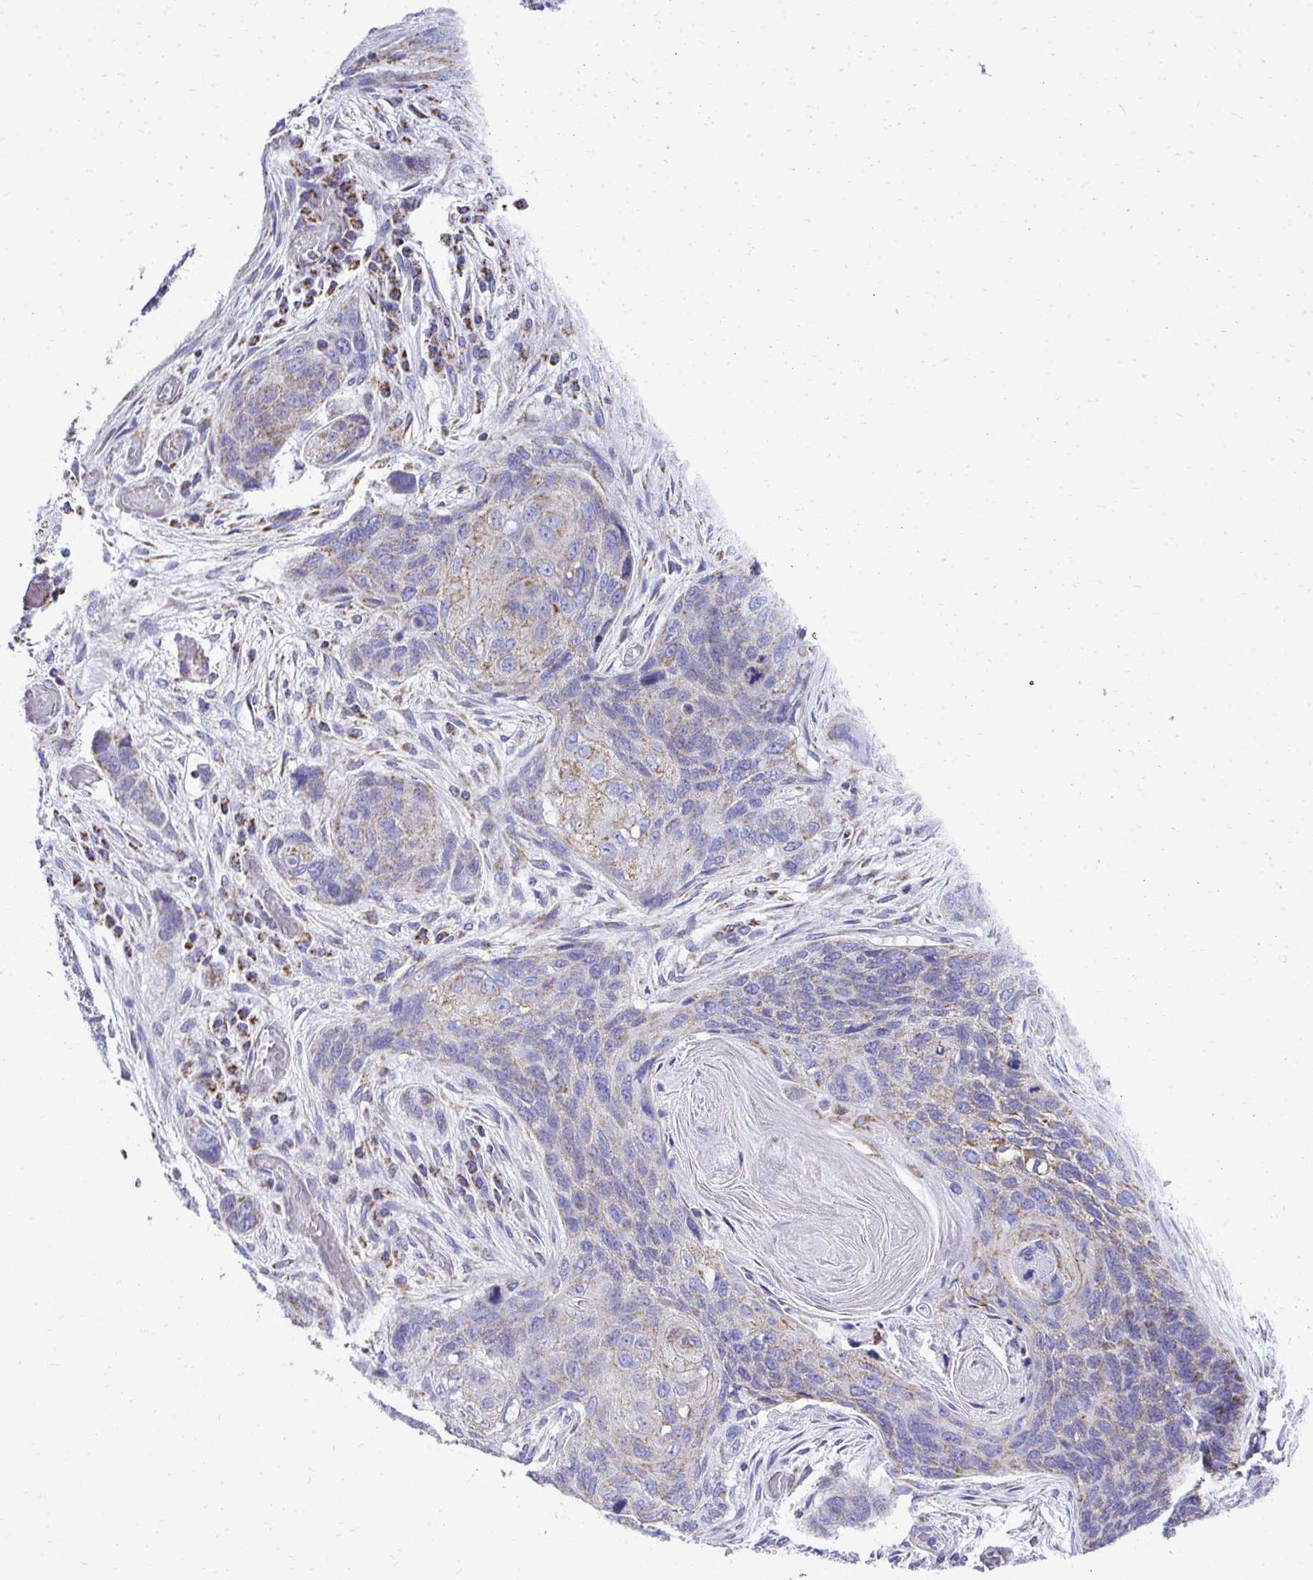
{"staining": {"intensity": "weak", "quantity": "25%-75%", "location": "cytoplasmic/membranous"}, "tissue": "lung cancer", "cell_type": "Tumor cells", "image_type": "cancer", "snomed": [{"axis": "morphology", "description": "Squamous cell carcinoma, NOS"}, {"axis": "morphology", "description": "Squamous cell carcinoma, metastatic, NOS"}, {"axis": "topography", "description": "Lymph node"}, {"axis": "topography", "description": "Lung"}], "caption": "Immunohistochemistry (IHC) (DAB) staining of metastatic squamous cell carcinoma (lung) shows weak cytoplasmic/membranous protein staining in approximately 25%-75% of tumor cells. The staining was performed using DAB to visualize the protein expression in brown, while the nuclei were stained in blue with hematoxylin (Magnification: 20x).", "gene": "MPZL2", "patient": {"sex": "male", "age": 41}}